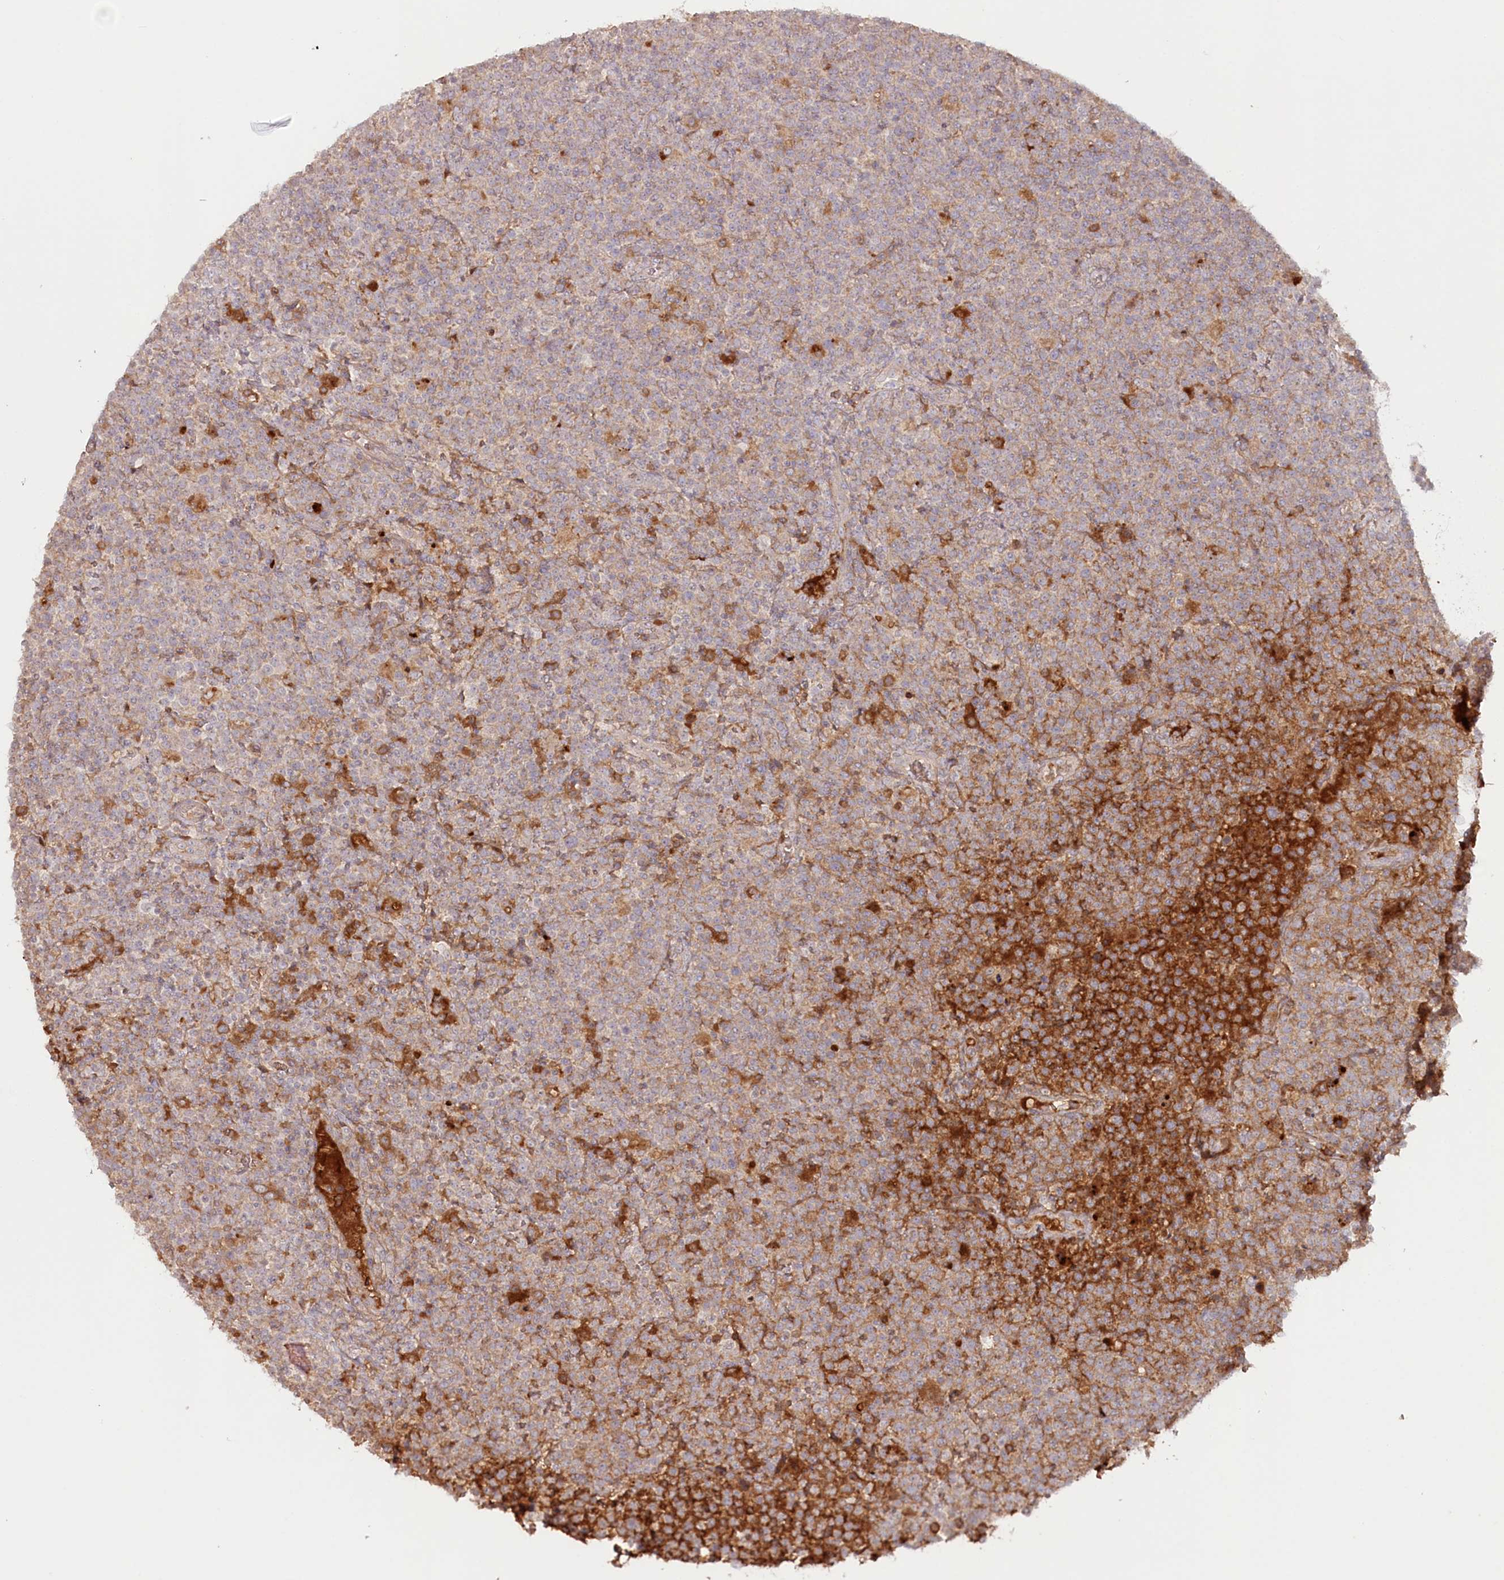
{"staining": {"intensity": "weak", "quantity": "25%-75%", "location": "cytoplasmic/membranous"}, "tissue": "lymphoma", "cell_type": "Tumor cells", "image_type": "cancer", "snomed": [{"axis": "morphology", "description": "Malignant lymphoma, non-Hodgkin's type, High grade"}, {"axis": "topography", "description": "Lymph node"}], "caption": "Lymphoma was stained to show a protein in brown. There is low levels of weak cytoplasmic/membranous positivity in approximately 25%-75% of tumor cells. (DAB (3,3'-diaminobenzidine) = brown stain, brightfield microscopy at high magnification).", "gene": "PSAPL1", "patient": {"sex": "male", "age": 61}}